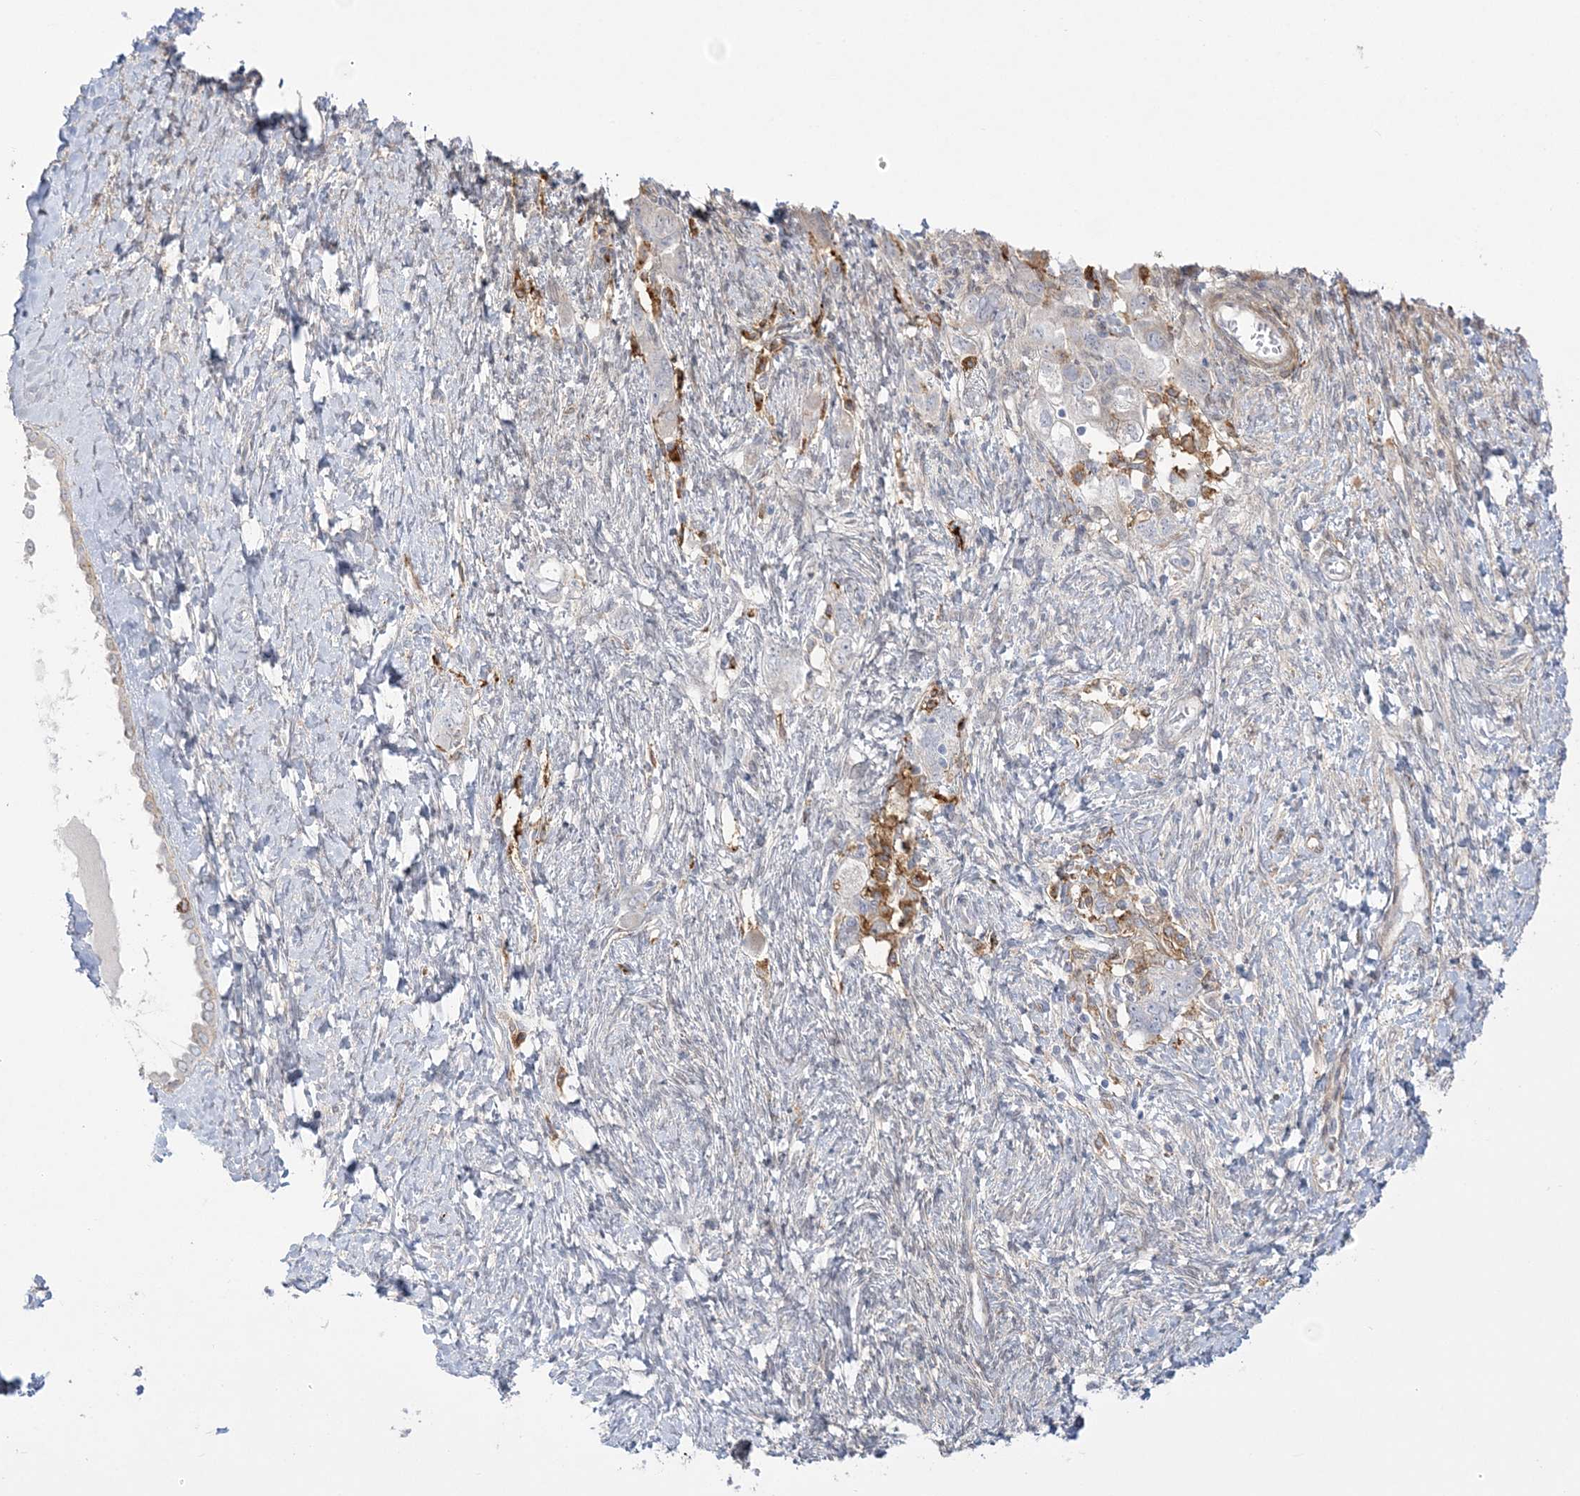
{"staining": {"intensity": "negative", "quantity": "none", "location": "none"}, "tissue": "ovarian cancer", "cell_type": "Tumor cells", "image_type": "cancer", "snomed": [{"axis": "morphology", "description": "Carcinoma, NOS"}, {"axis": "morphology", "description": "Cystadenocarcinoma, serous, NOS"}, {"axis": "topography", "description": "Ovary"}], "caption": "Tumor cells show no significant protein staining in ovarian cancer.", "gene": "HAAO", "patient": {"sex": "female", "age": 69}}